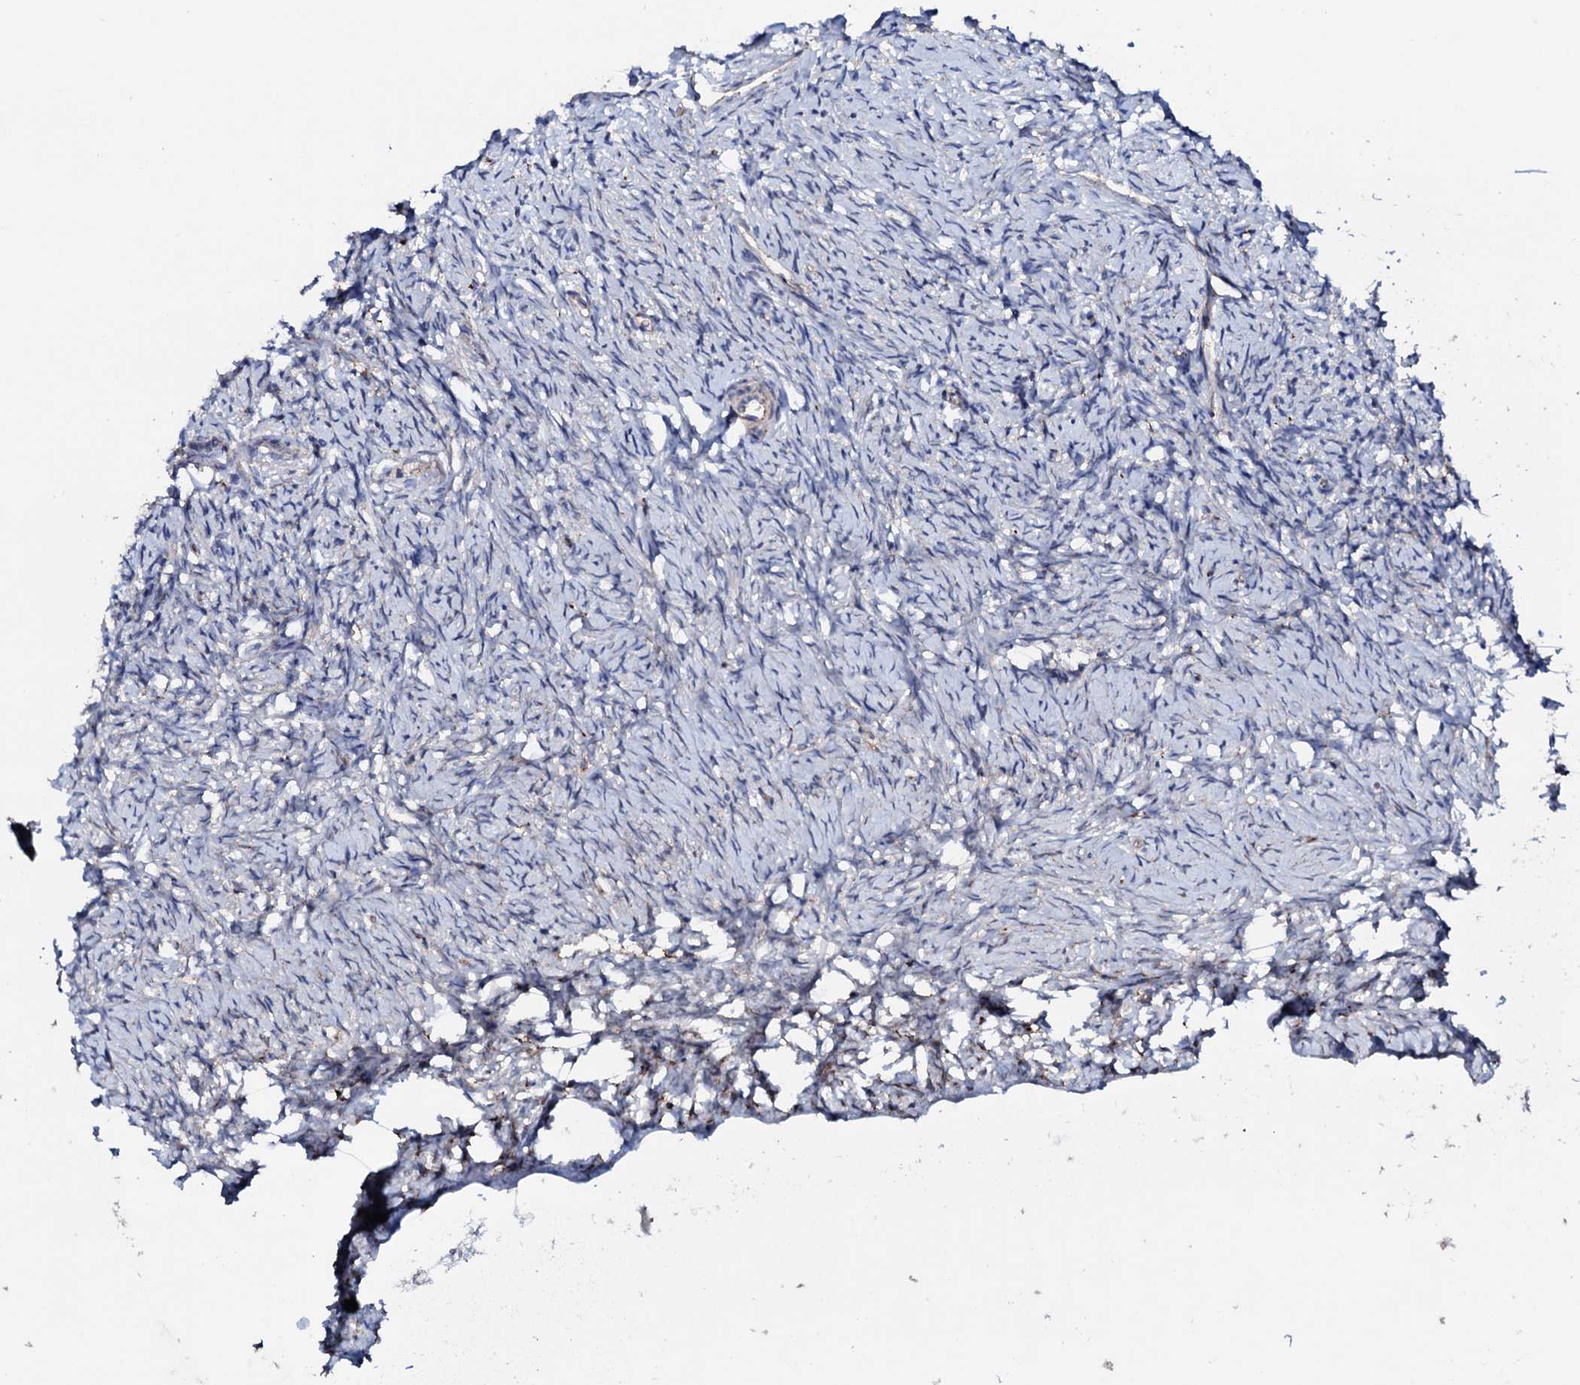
{"staining": {"intensity": "negative", "quantity": "none", "location": "none"}, "tissue": "ovary", "cell_type": "Ovarian stroma cells", "image_type": "normal", "snomed": [{"axis": "morphology", "description": "Normal tissue, NOS"}, {"axis": "topography", "description": "Ovary"}], "caption": "High magnification brightfield microscopy of benign ovary stained with DAB (3,3'-diaminobenzidine) (brown) and counterstained with hematoxylin (blue): ovarian stroma cells show no significant positivity. The staining is performed using DAB brown chromogen with nuclei counter-stained in using hematoxylin.", "gene": "P2RX4", "patient": {"sex": "female", "age": 51}}